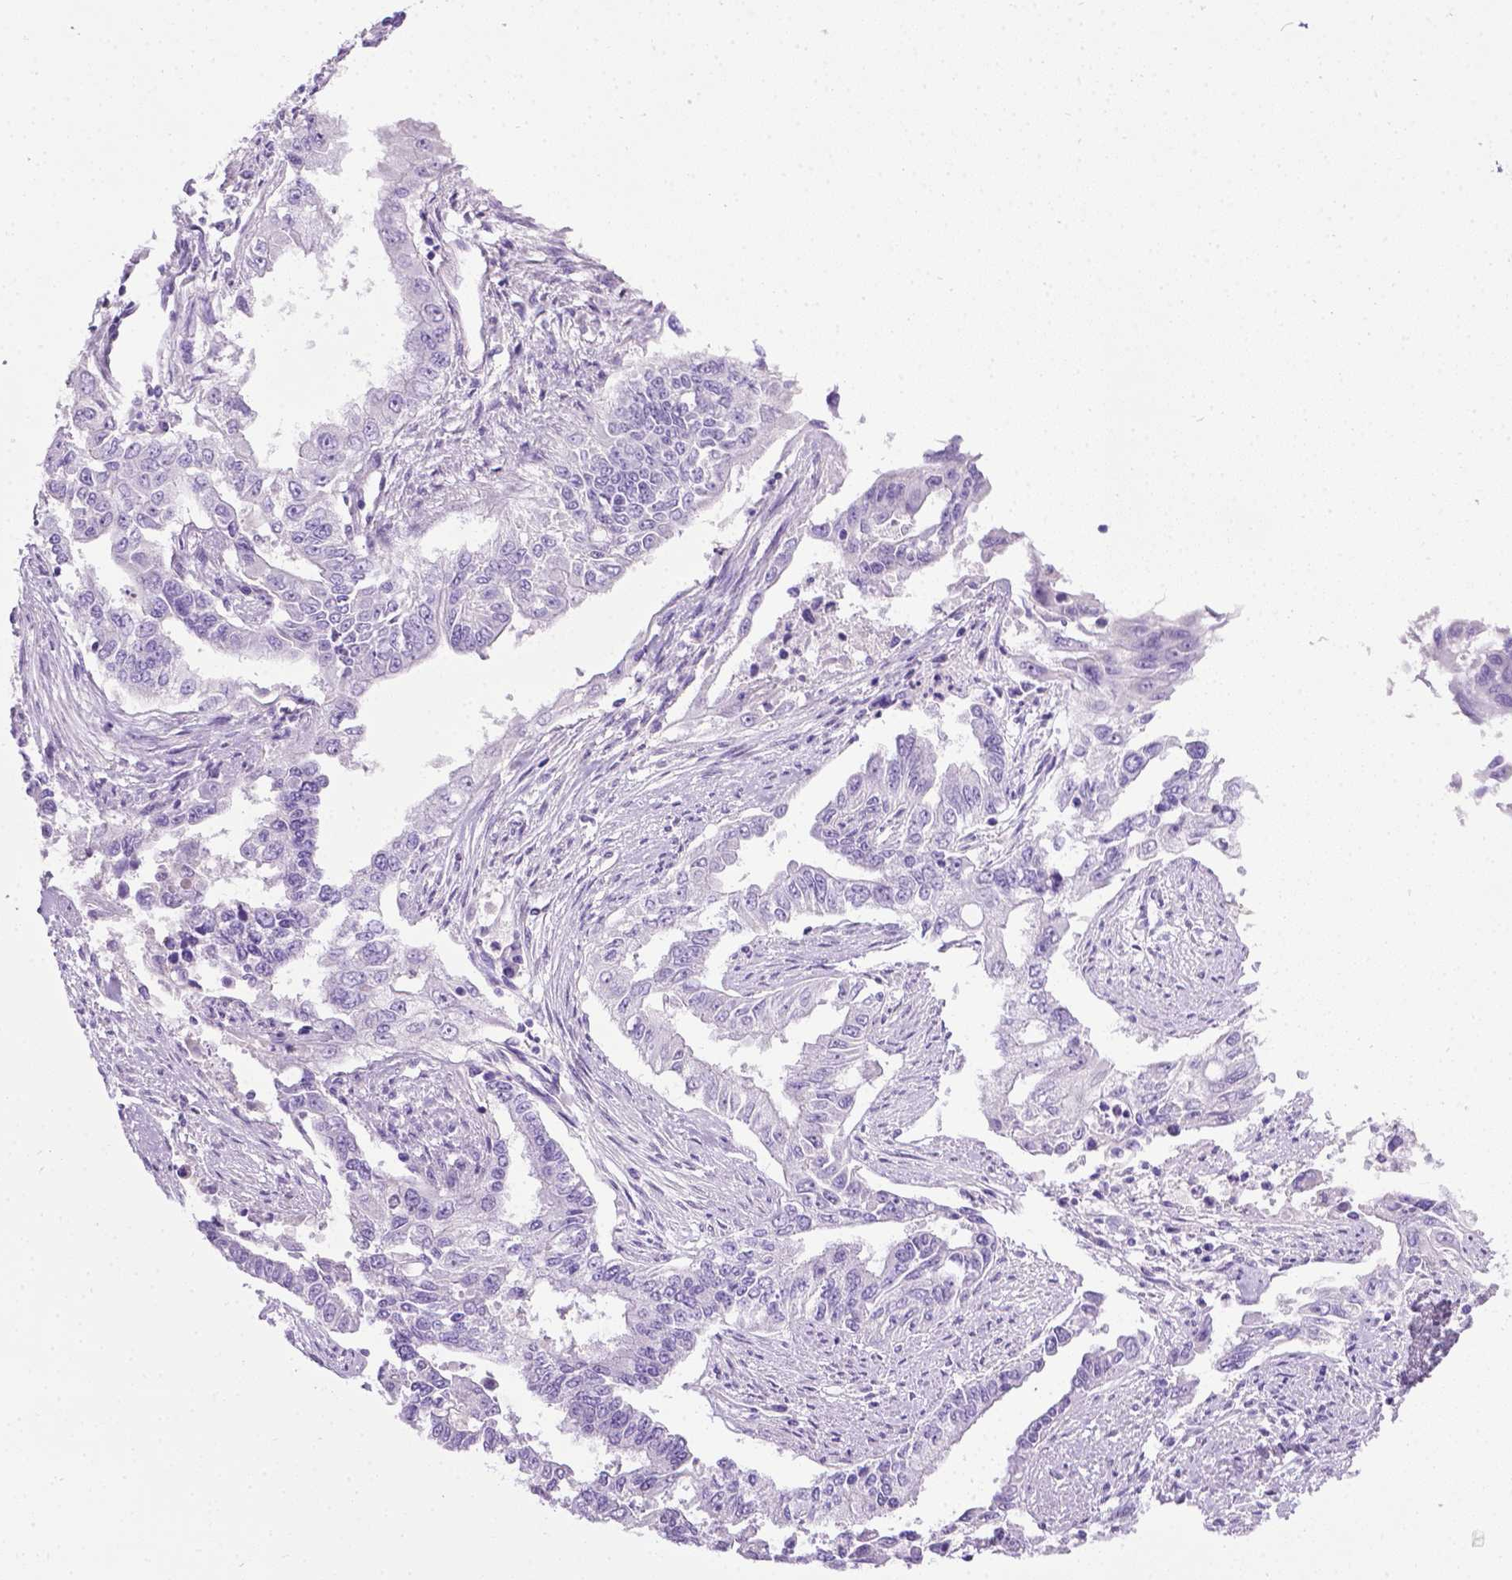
{"staining": {"intensity": "negative", "quantity": "none", "location": "none"}, "tissue": "endometrial cancer", "cell_type": "Tumor cells", "image_type": "cancer", "snomed": [{"axis": "morphology", "description": "Adenocarcinoma, NOS"}, {"axis": "topography", "description": "Uterus"}], "caption": "DAB (3,3'-diaminobenzidine) immunohistochemical staining of endometrial cancer shows no significant expression in tumor cells.", "gene": "LELP1", "patient": {"sex": "female", "age": 59}}